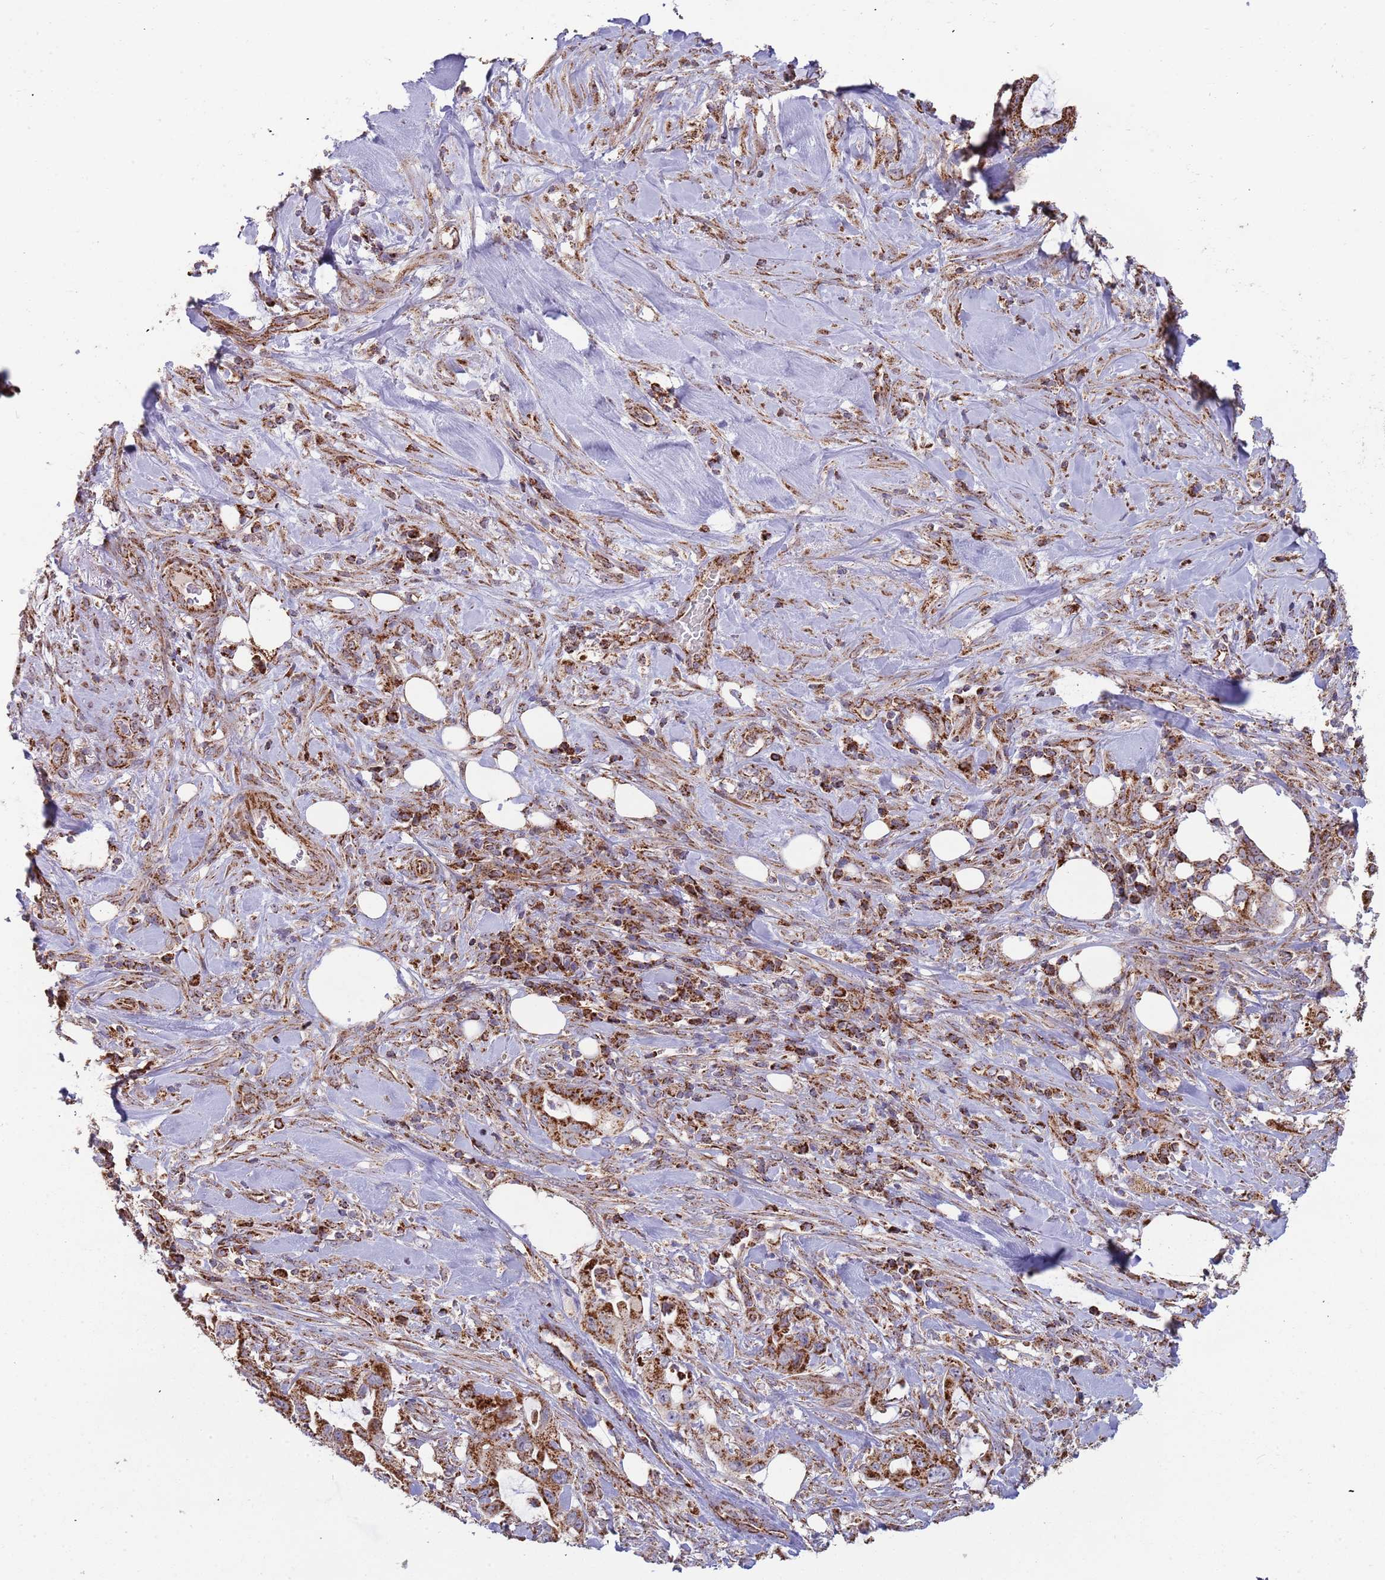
{"staining": {"intensity": "strong", "quantity": ">75%", "location": "cytoplasmic/membranous"}, "tissue": "pancreatic cancer", "cell_type": "Tumor cells", "image_type": "cancer", "snomed": [{"axis": "morphology", "description": "Adenocarcinoma, NOS"}, {"axis": "topography", "description": "Pancreas"}], "caption": "A brown stain highlights strong cytoplasmic/membranous expression of a protein in human pancreatic cancer tumor cells.", "gene": "VPS16", "patient": {"sex": "female", "age": 61}}